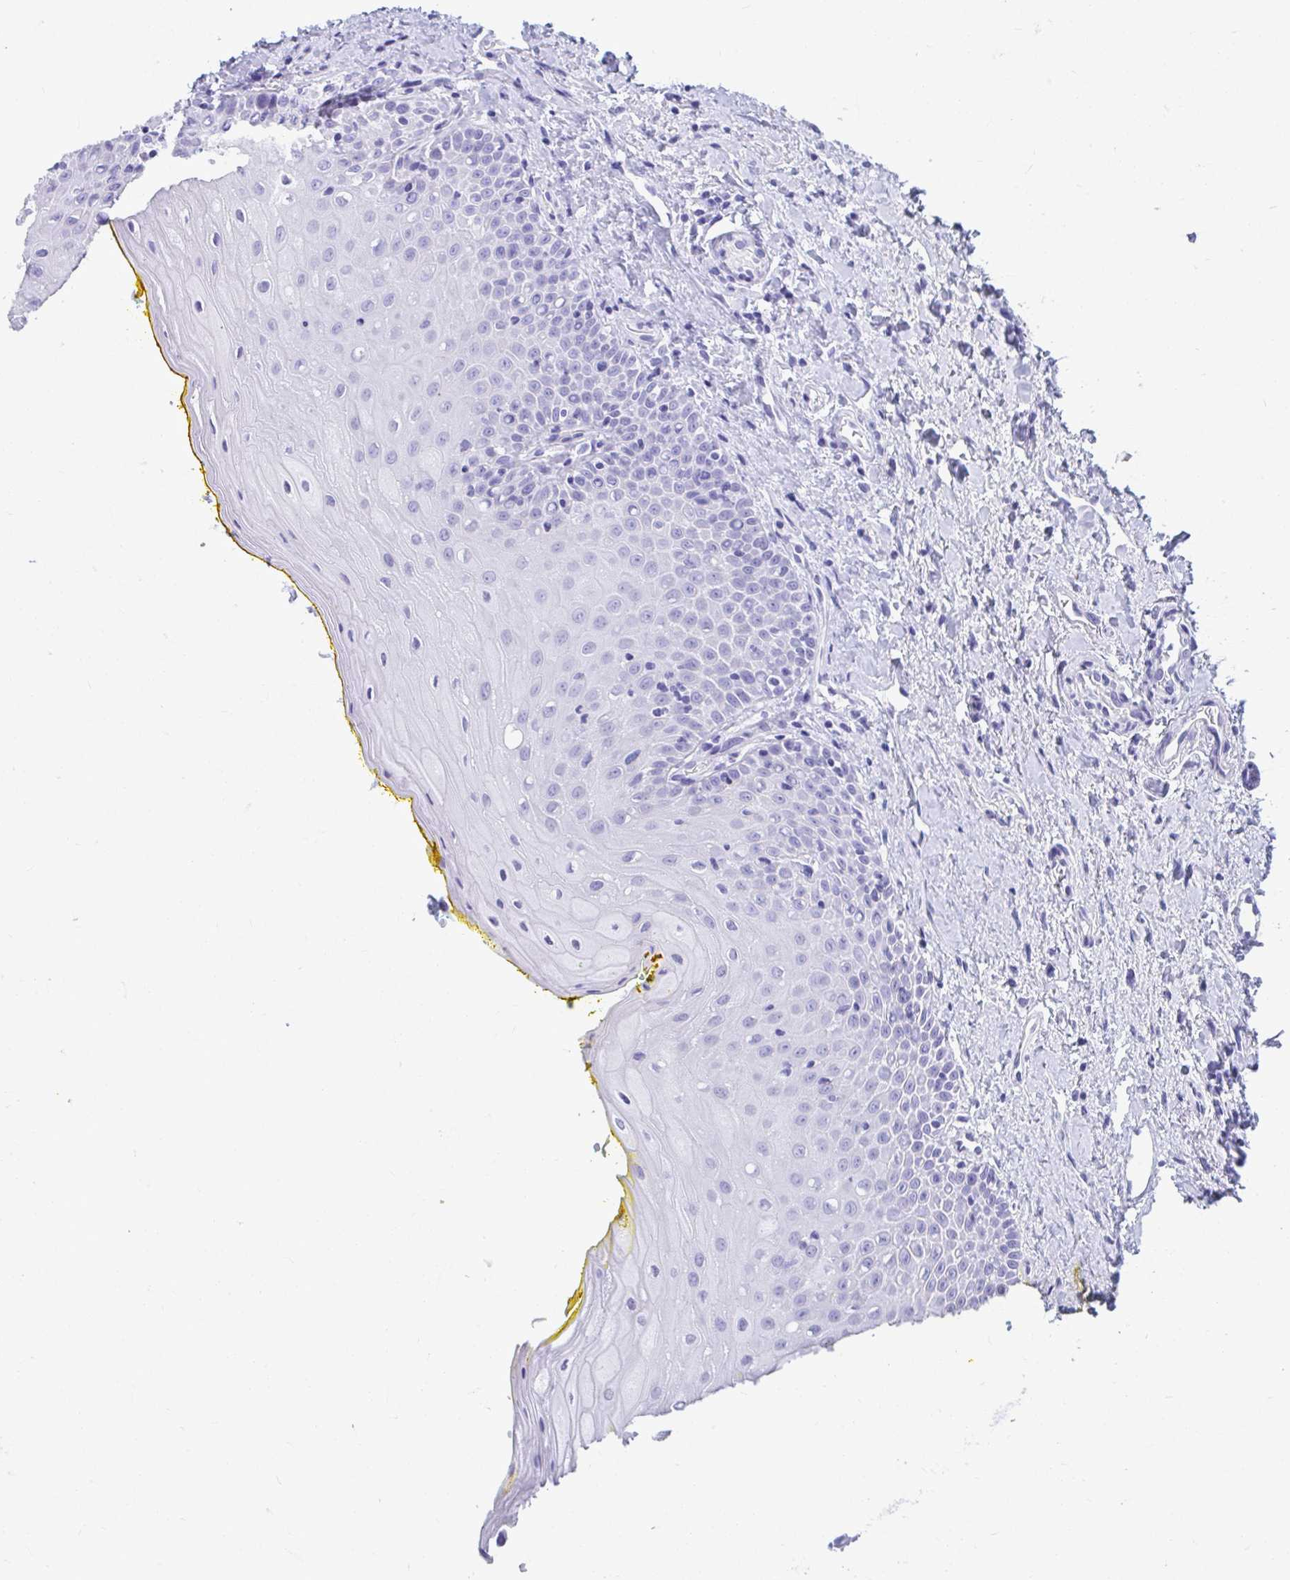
{"staining": {"intensity": "negative", "quantity": "none", "location": "none"}, "tissue": "oral mucosa", "cell_type": "Squamous epithelial cells", "image_type": "normal", "snomed": [{"axis": "morphology", "description": "Normal tissue, NOS"}, {"axis": "morphology", "description": "Squamous cell carcinoma, NOS"}, {"axis": "topography", "description": "Oral tissue"}, {"axis": "topography", "description": "Head-Neck"}], "caption": "A high-resolution image shows immunohistochemistry staining of benign oral mucosa, which displays no significant staining in squamous epithelial cells. (Immunohistochemistry (ihc), brightfield microscopy, high magnification).", "gene": "SHISA8", "patient": {"sex": "female", "age": 70}}